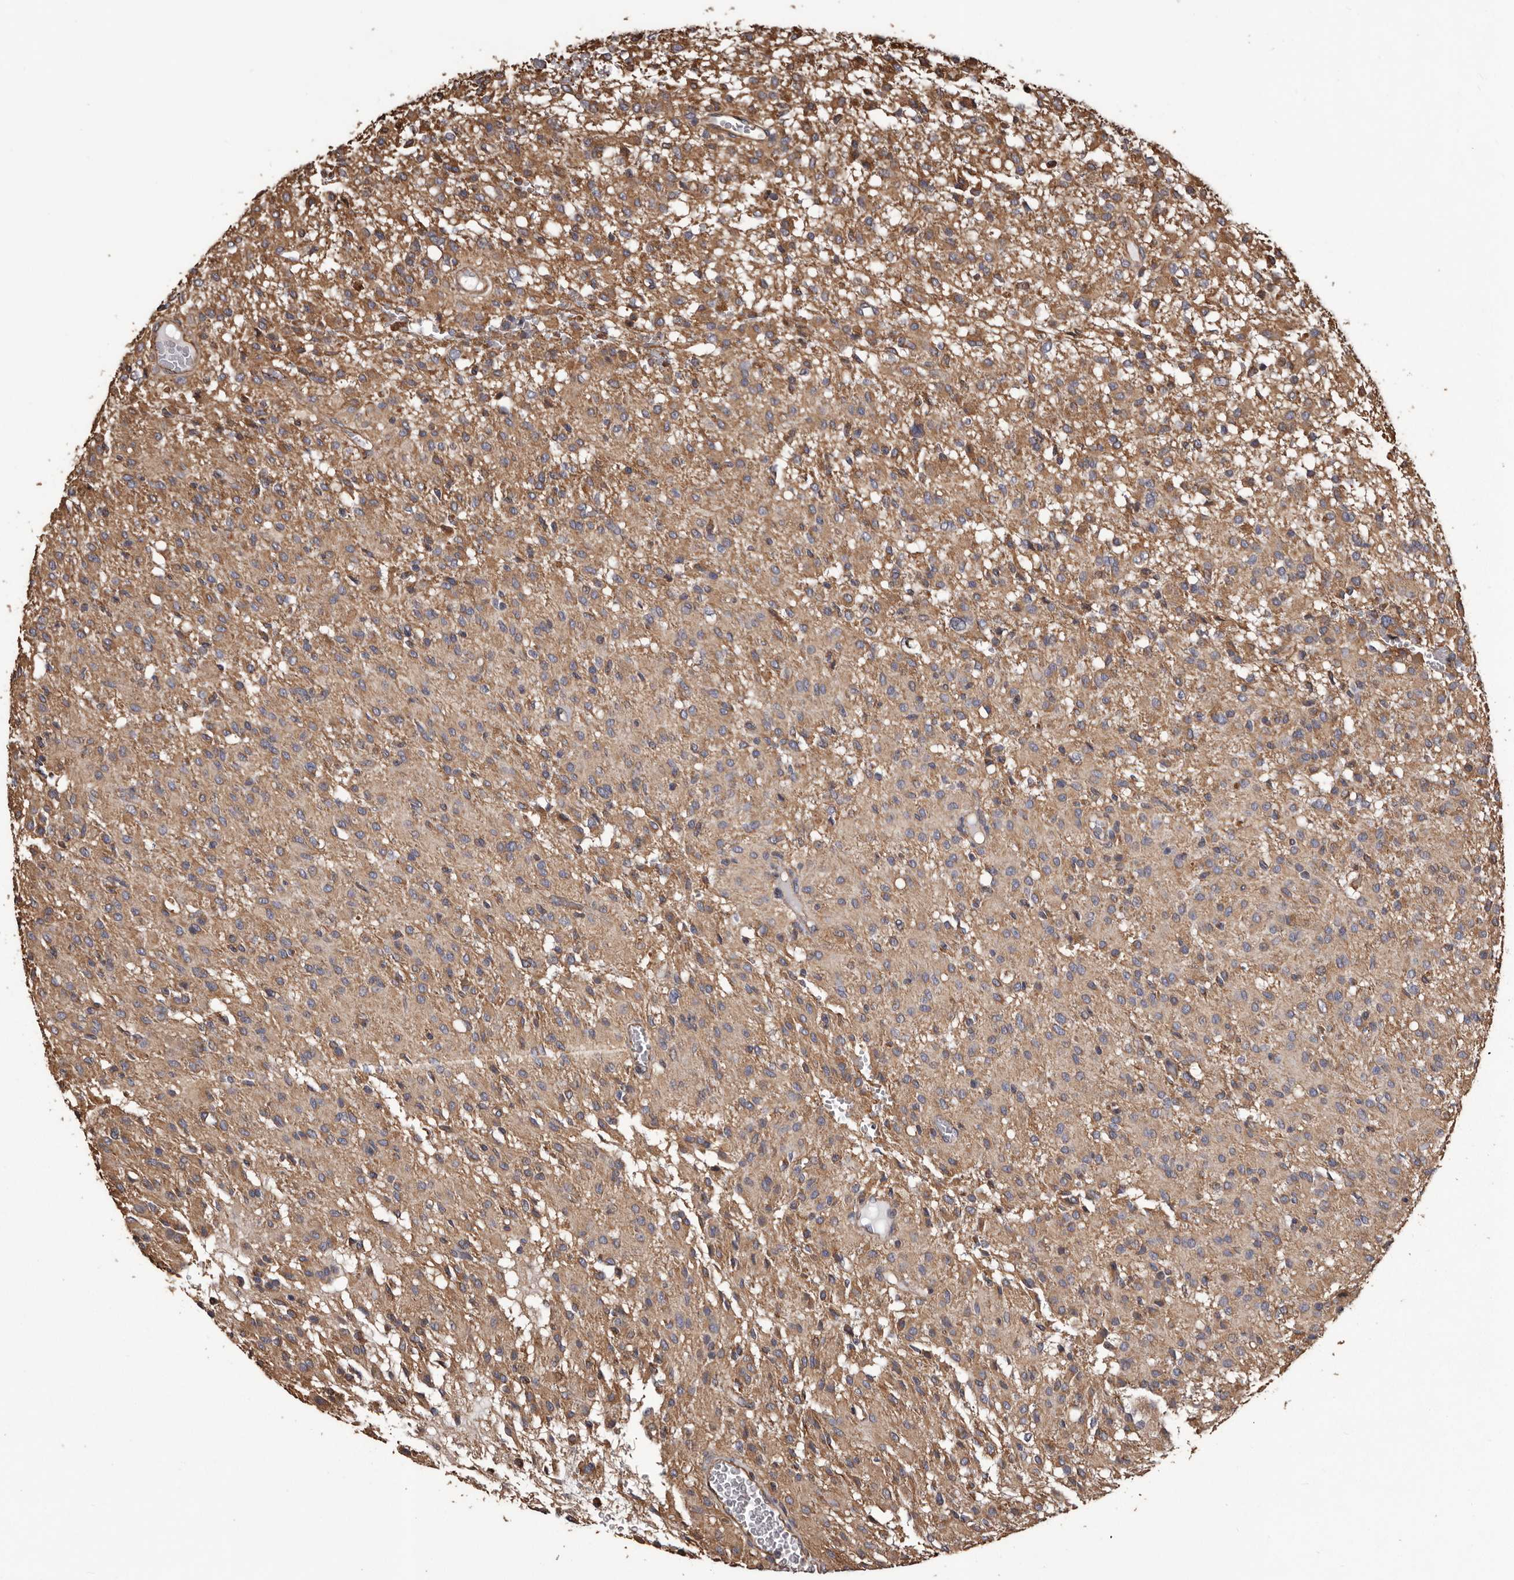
{"staining": {"intensity": "negative", "quantity": "none", "location": "none"}, "tissue": "glioma", "cell_type": "Tumor cells", "image_type": "cancer", "snomed": [{"axis": "morphology", "description": "Glioma, malignant, High grade"}, {"axis": "topography", "description": "Brain"}], "caption": "High-grade glioma (malignant) stained for a protein using IHC reveals no staining tumor cells.", "gene": "CEP104", "patient": {"sex": "female", "age": 59}}